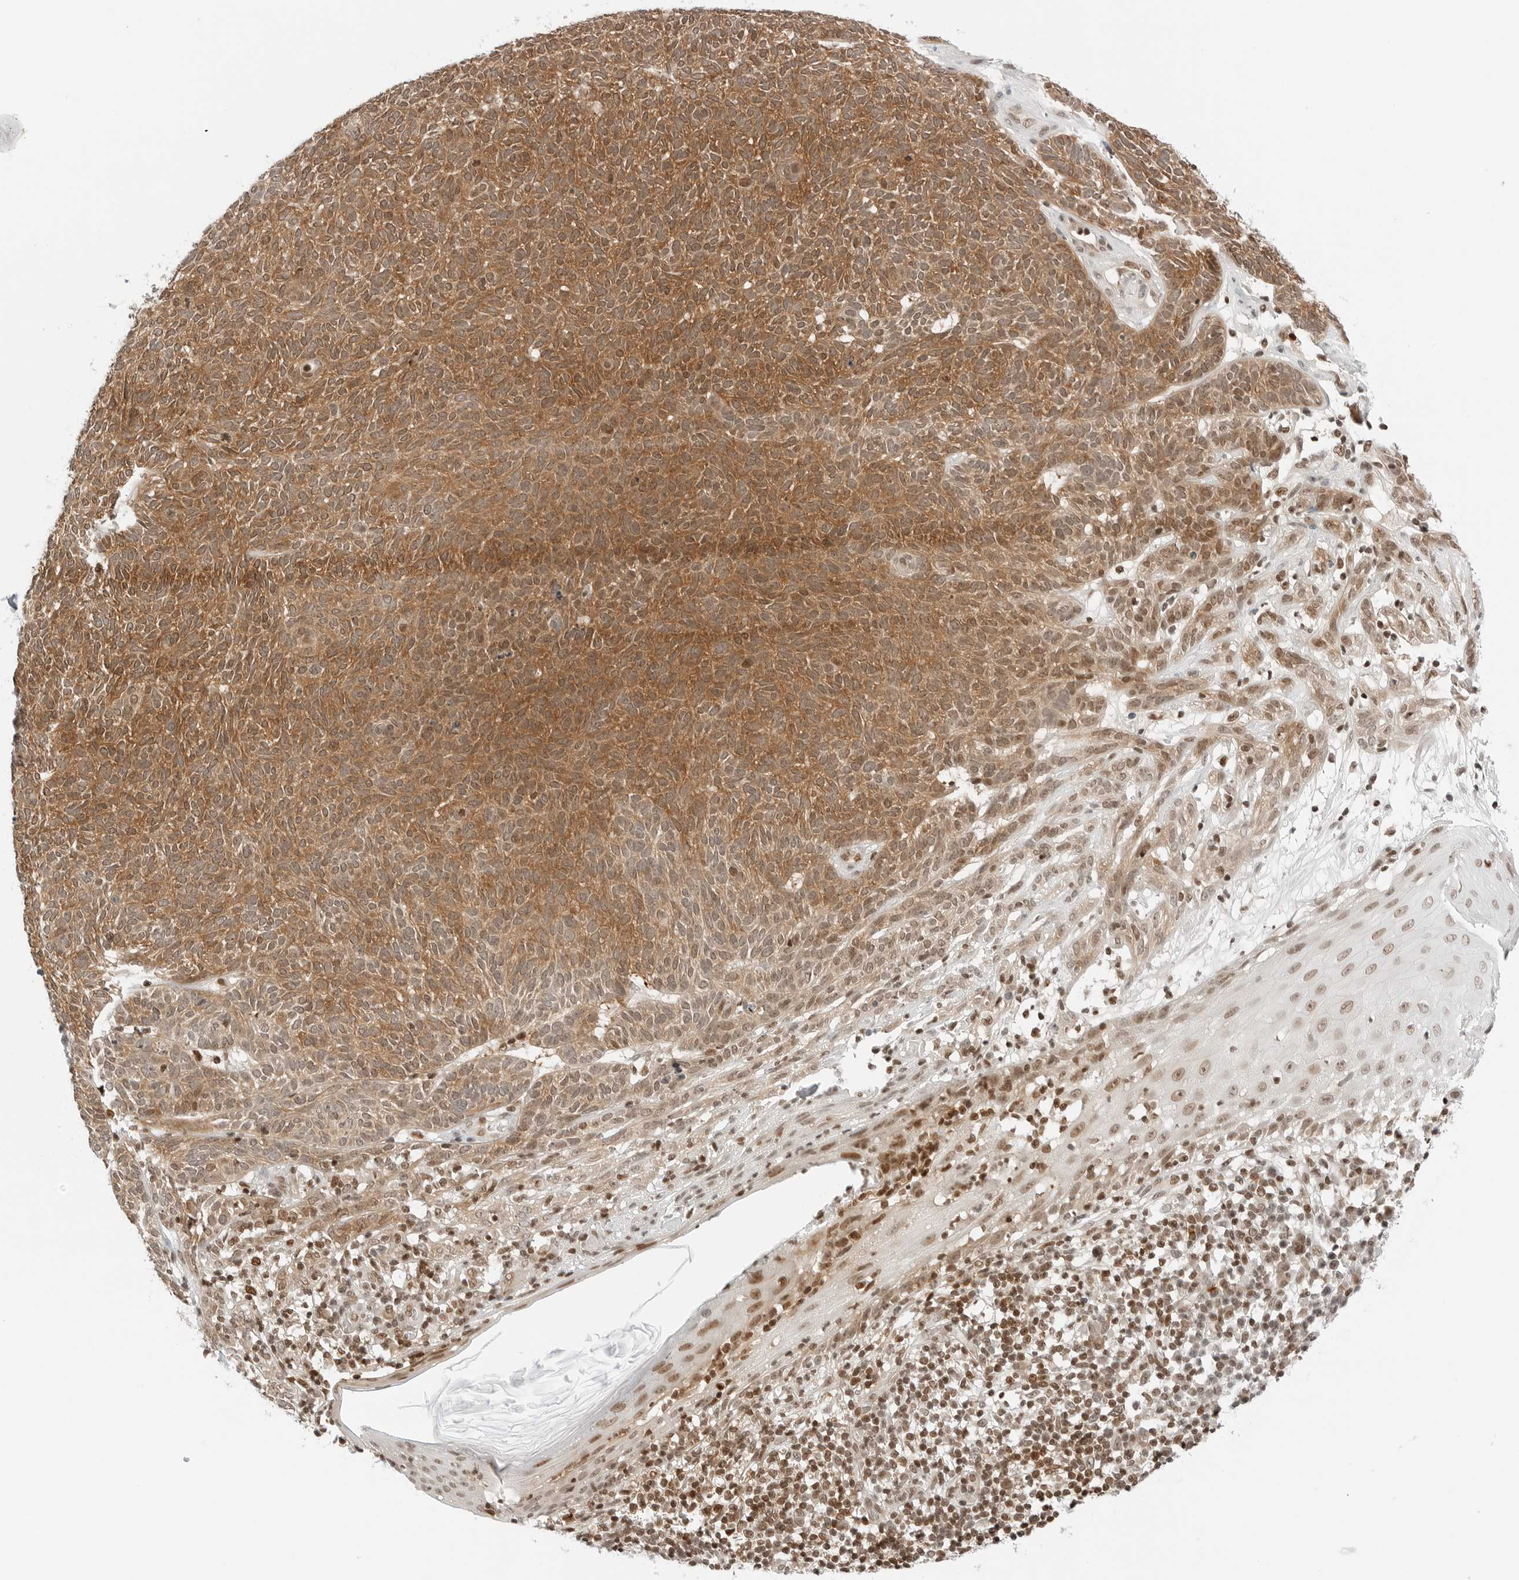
{"staining": {"intensity": "strong", "quantity": ">75%", "location": "cytoplasmic/membranous"}, "tissue": "skin cancer", "cell_type": "Tumor cells", "image_type": "cancer", "snomed": [{"axis": "morphology", "description": "Squamous cell carcinoma, NOS"}, {"axis": "topography", "description": "Skin"}], "caption": "A photomicrograph of human skin cancer (squamous cell carcinoma) stained for a protein shows strong cytoplasmic/membranous brown staining in tumor cells. (Stains: DAB (3,3'-diaminobenzidine) in brown, nuclei in blue, Microscopy: brightfield microscopy at high magnification).", "gene": "CRTC2", "patient": {"sex": "female", "age": 90}}